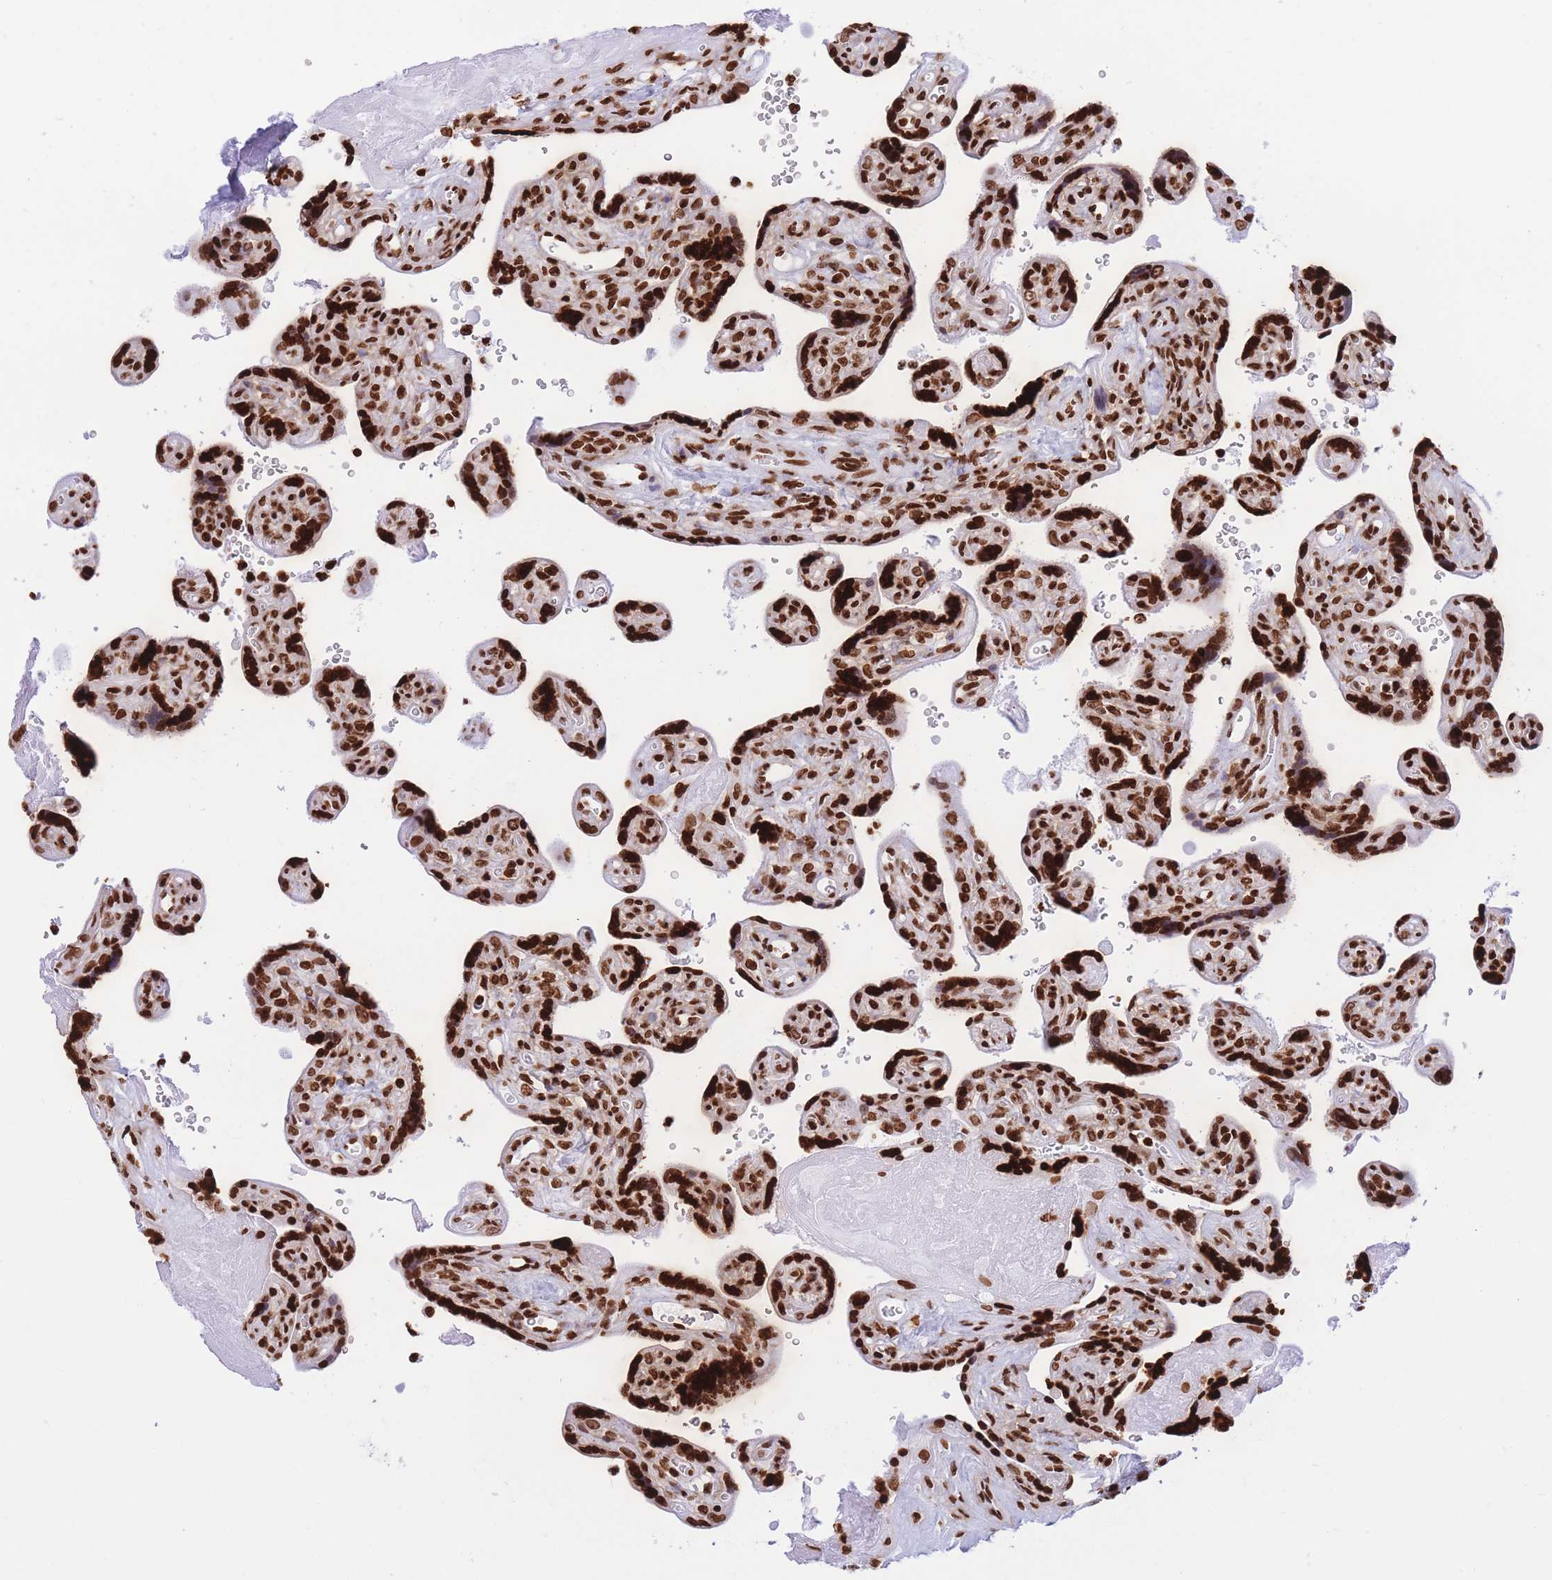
{"staining": {"intensity": "strong", "quantity": ">75%", "location": "nuclear"}, "tissue": "placenta", "cell_type": "Decidual cells", "image_type": "normal", "snomed": [{"axis": "morphology", "description": "Normal tissue, NOS"}, {"axis": "topography", "description": "Placenta"}], "caption": "Normal placenta displays strong nuclear expression in about >75% of decidual cells.", "gene": "H2BC10", "patient": {"sex": "female", "age": 39}}